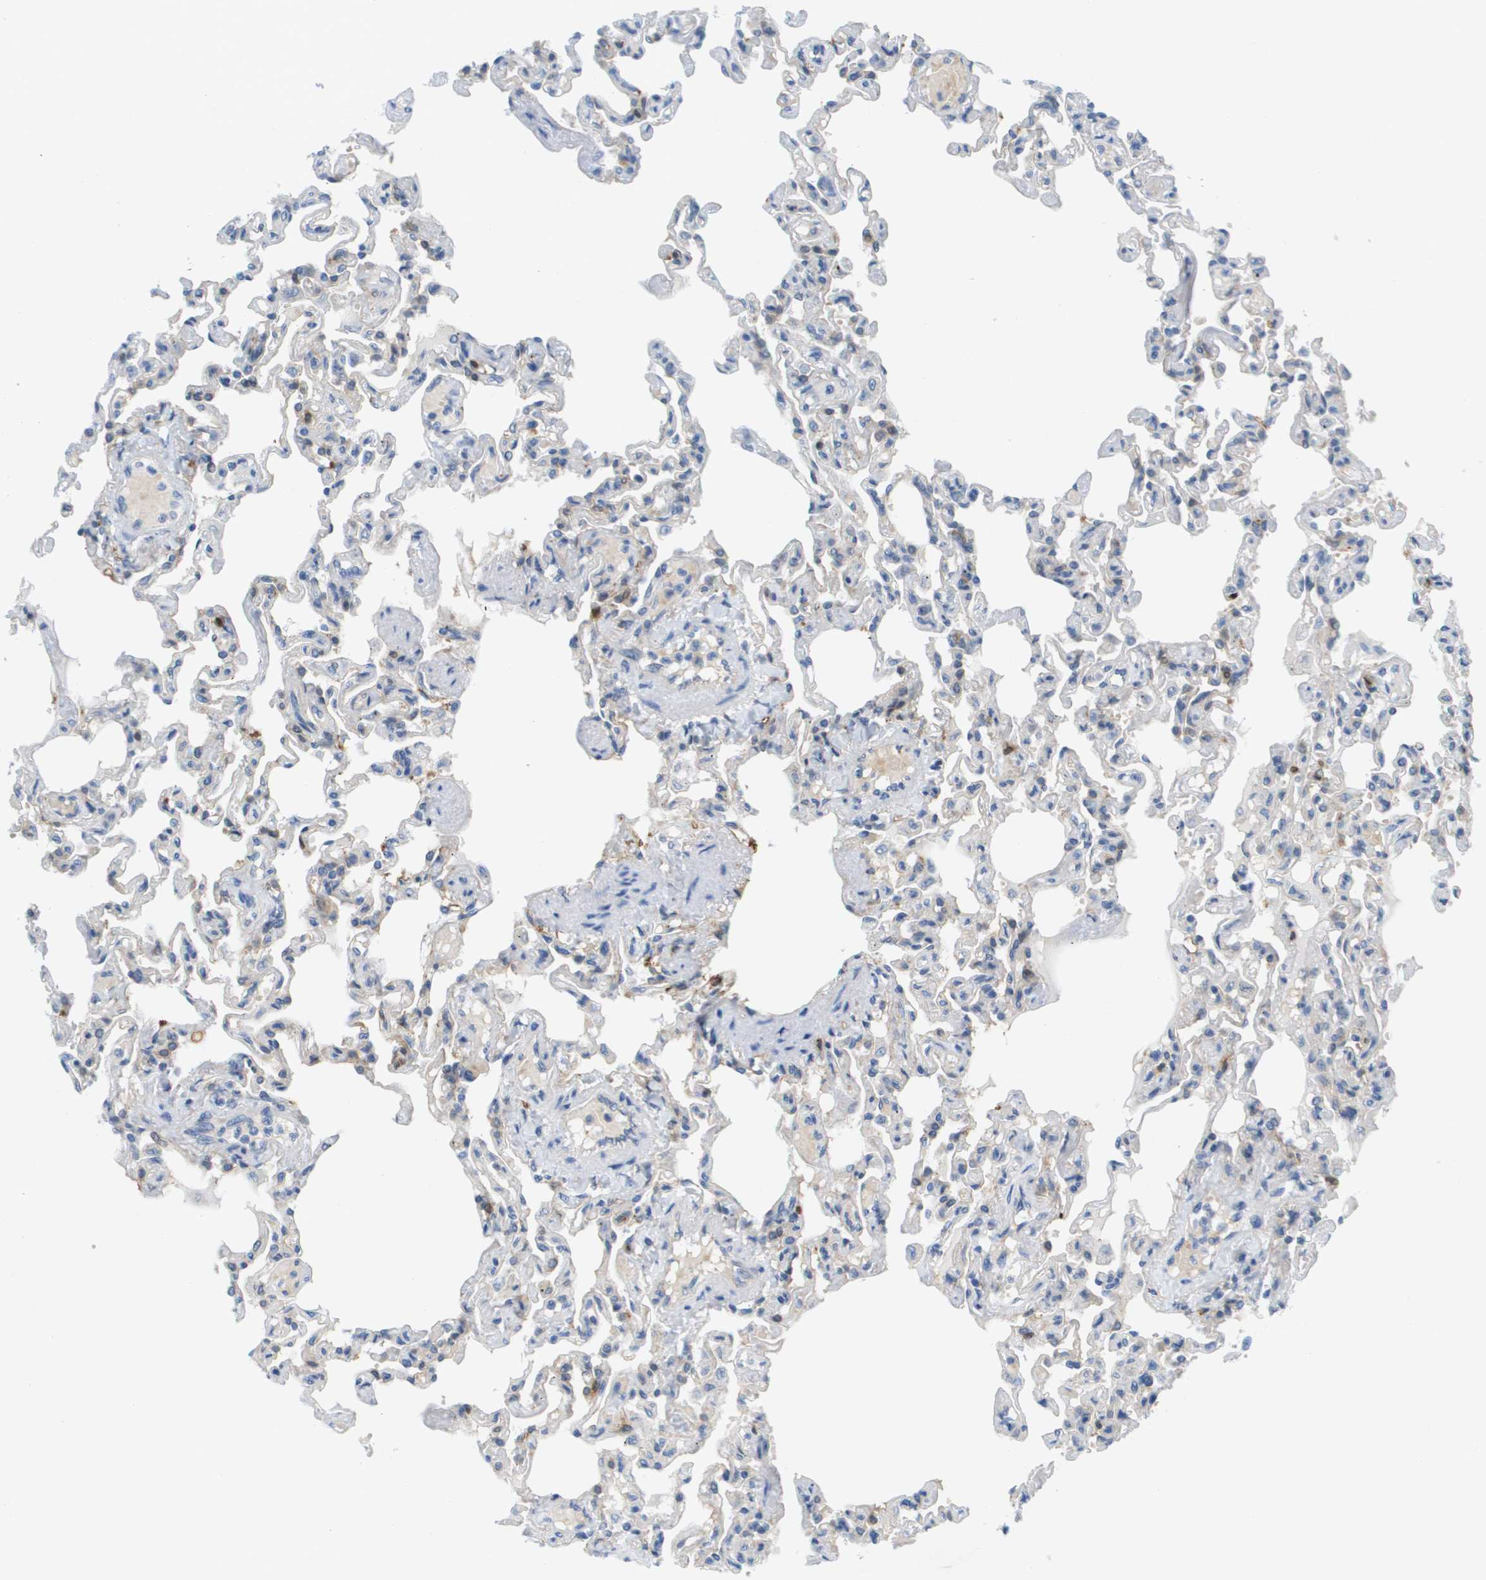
{"staining": {"intensity": "negative", "quantity": "none", "location": "none"}, "tissue": "lung", "cell_type": "Alveolar cells", "image_type": "normal", "snomed": [{"axis": "morphology", "description": "Normal tissue, NOS"}, {"axis": "topography", "description": "Lung"}], "caption": "Micrograph shows no significant protein positivity in alveolar cells of benign lung.", "gene": "CUL9", "patient": {"sex": "male", "age": 21}}